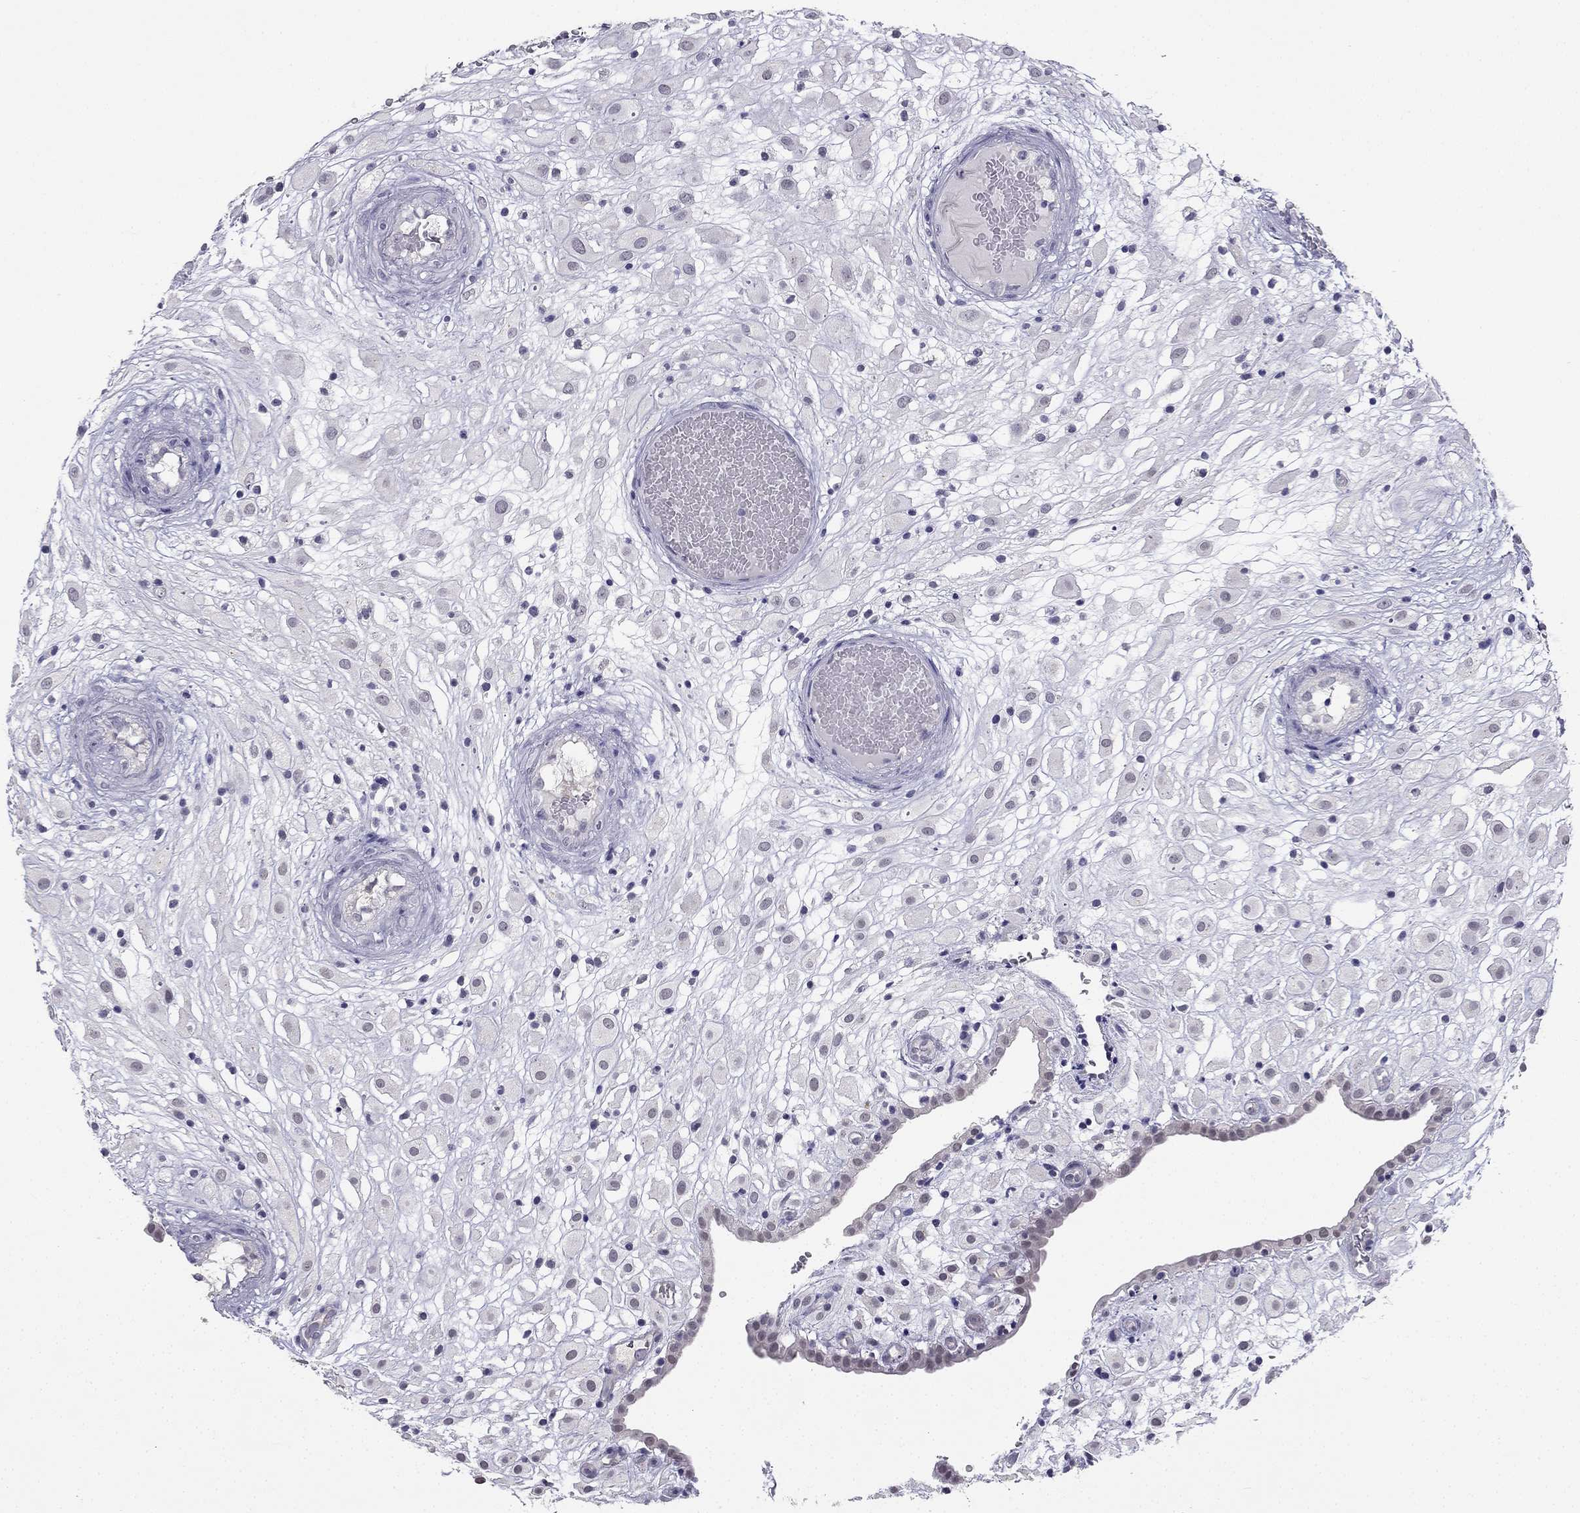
{"staining": {"intensity": "negative", "quantity": "none", "location": "none"}, "tissue": "placenta", "cell_type": "Decidual cells", "image_type": "normal", "snomed": [{"axis": "morphology", "description": "Normal tissue, NOS"}, {"axis": "topography", "description": "Placenta"}], "caption": "Micrograph shows no protein staining in decidual cells of benign placenta.", "gene": "C16orf89", "patient": {"sex": "female", "age": 24}}